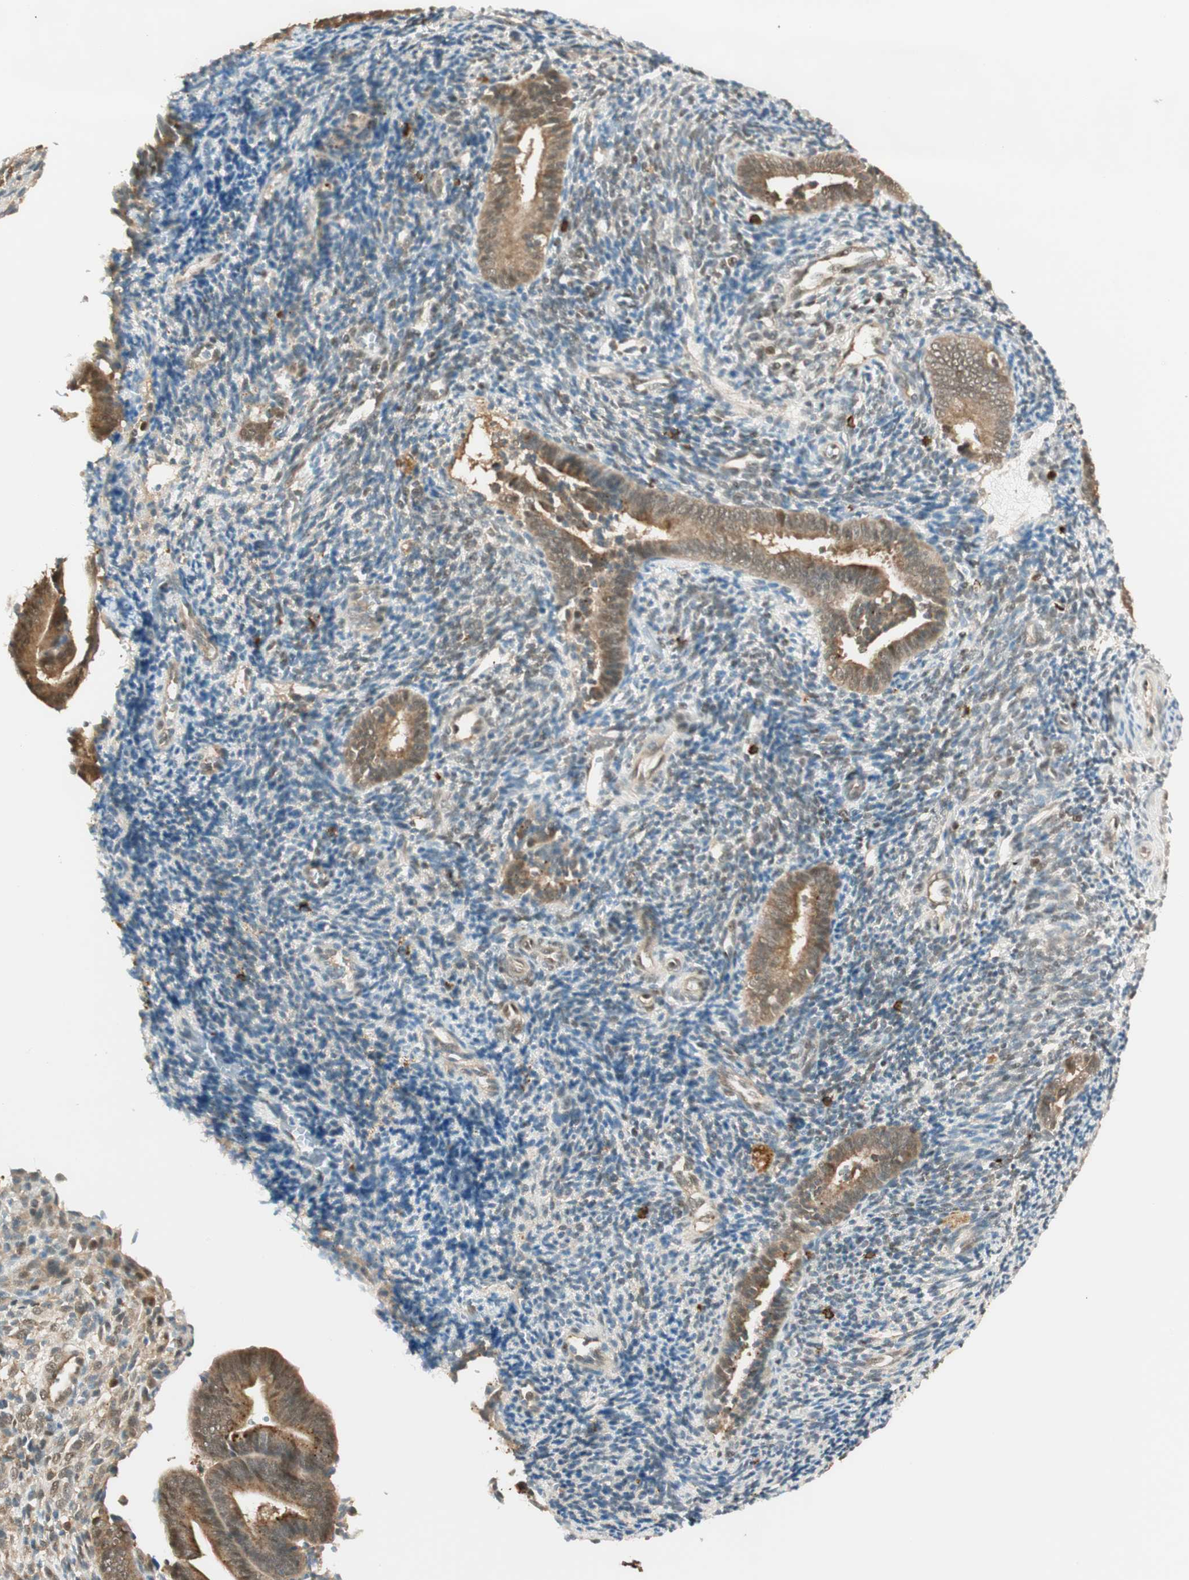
{"staining": {"intensity": "moderate", "quantity": ">75%", "location": "cytoplasmic/membranous,nuclear"}, "tissue": "endometrium", "cell_type": "Cells in endometrial stroma", "image_type": "normal", "snomed": [{"axis": "morphology", "description": "Normal tissue, NOS"}, {"axis": "topography", "description": "Uterus"}, {"axis": "topography", "description": "Endometrium"}], "caption": "IHC (DAB (3,3'-diaminobenzidine)) staining of benign endometrium exhibits moderate cytoplasmic/membranous,nuclear protein positivity in approximately >75% of cells in endometrial stroma.", "gene": "ENSG00000268870", "patient": {"sex": "female", "age": 33}}